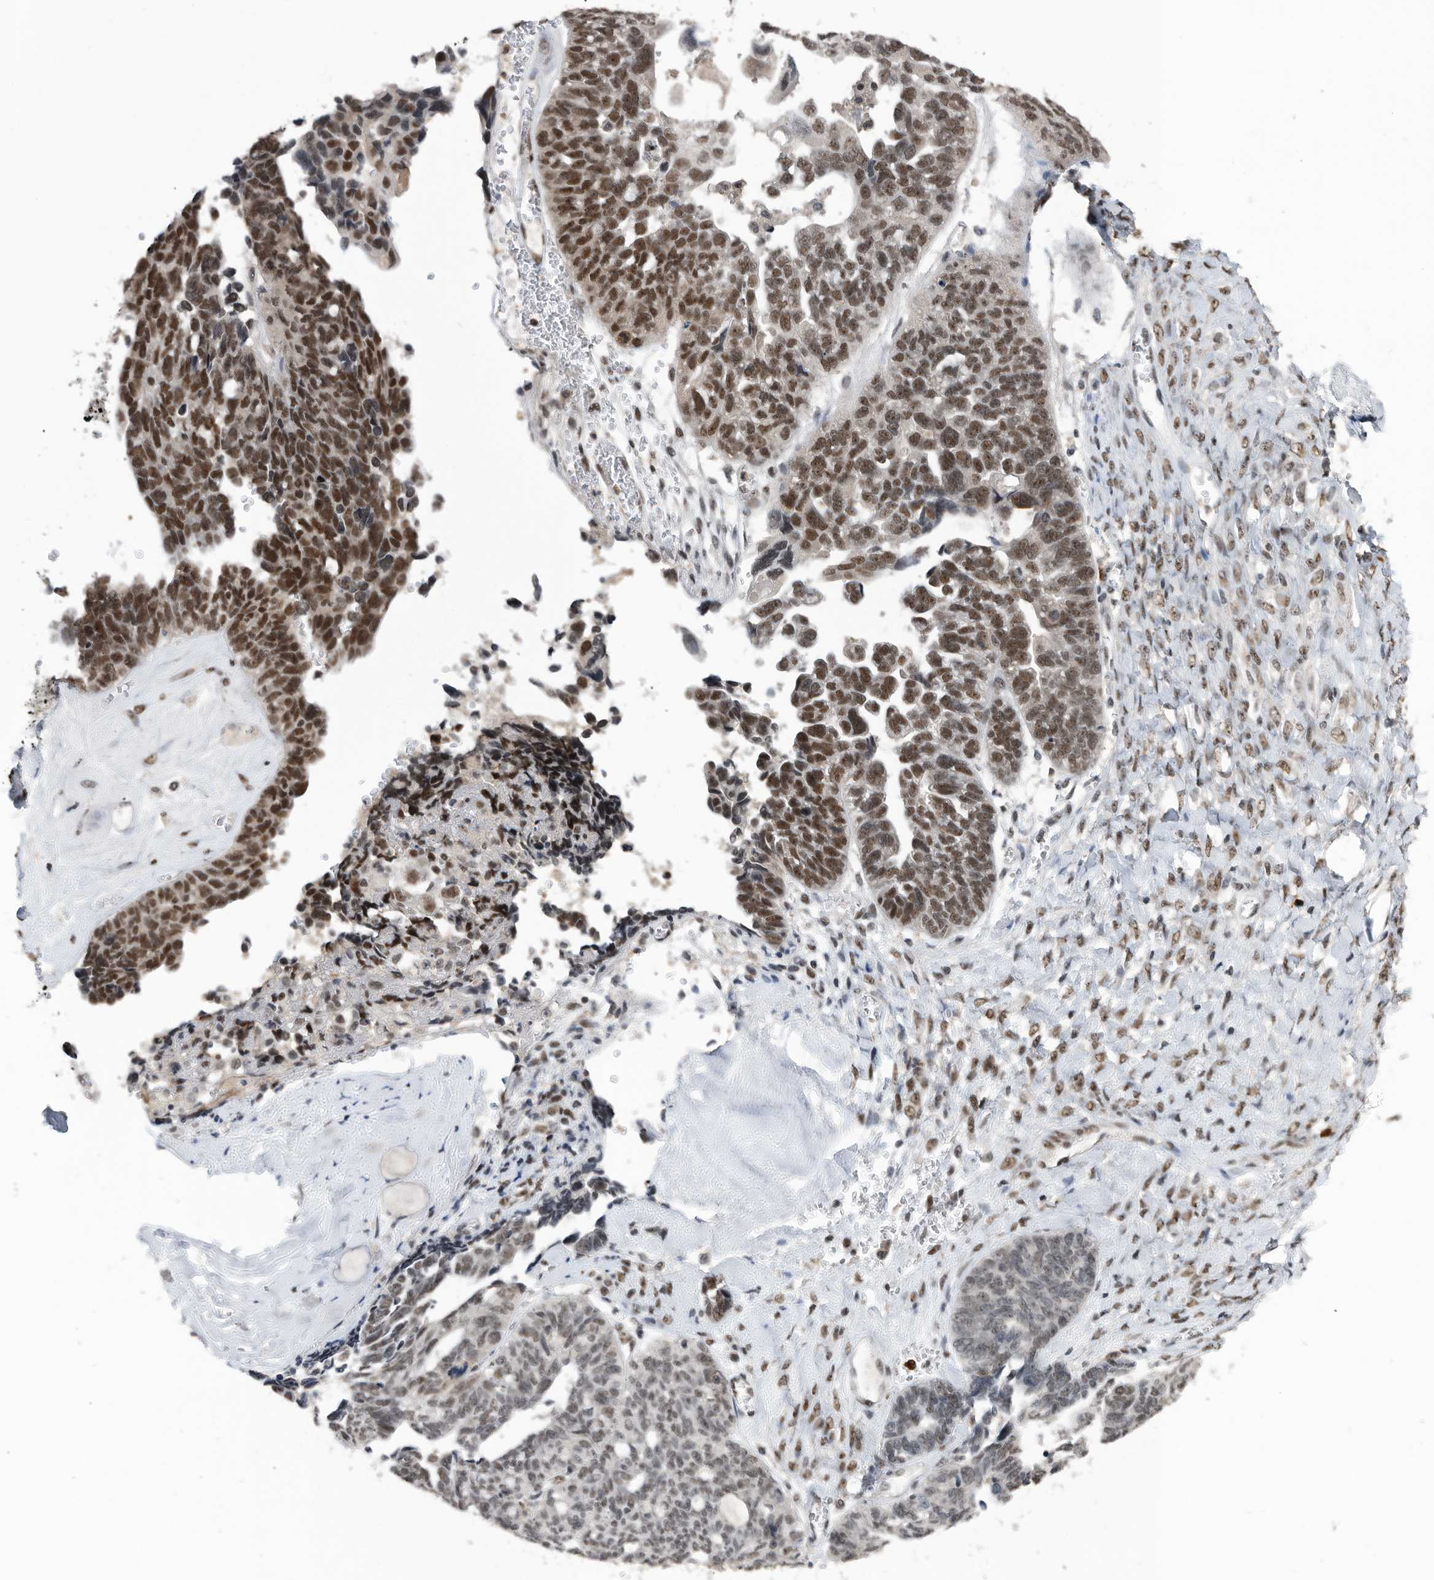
{"staining": {"intensity": "strong", "quantity": "25%-75%", "location": "nuclear"}, "tissue": "ovarian cancer", "cell_type": "Tumor cells", "image_type": "cancer", "snomed": [{"axis": "morphology", "description": "Cystadenocarcinoma, serous, NOS"}, {"axis": "topography", "description": "Ovary"}], "caption": "Immunohistochemical staining of ovarian cancer (serous cystadenocarcinoma) exhibits strong nuclear protein expression in approximately 25%-75% of tumor cells.", "gene": "ZNF260", "patient": {"sex": "female", "age": 79}}